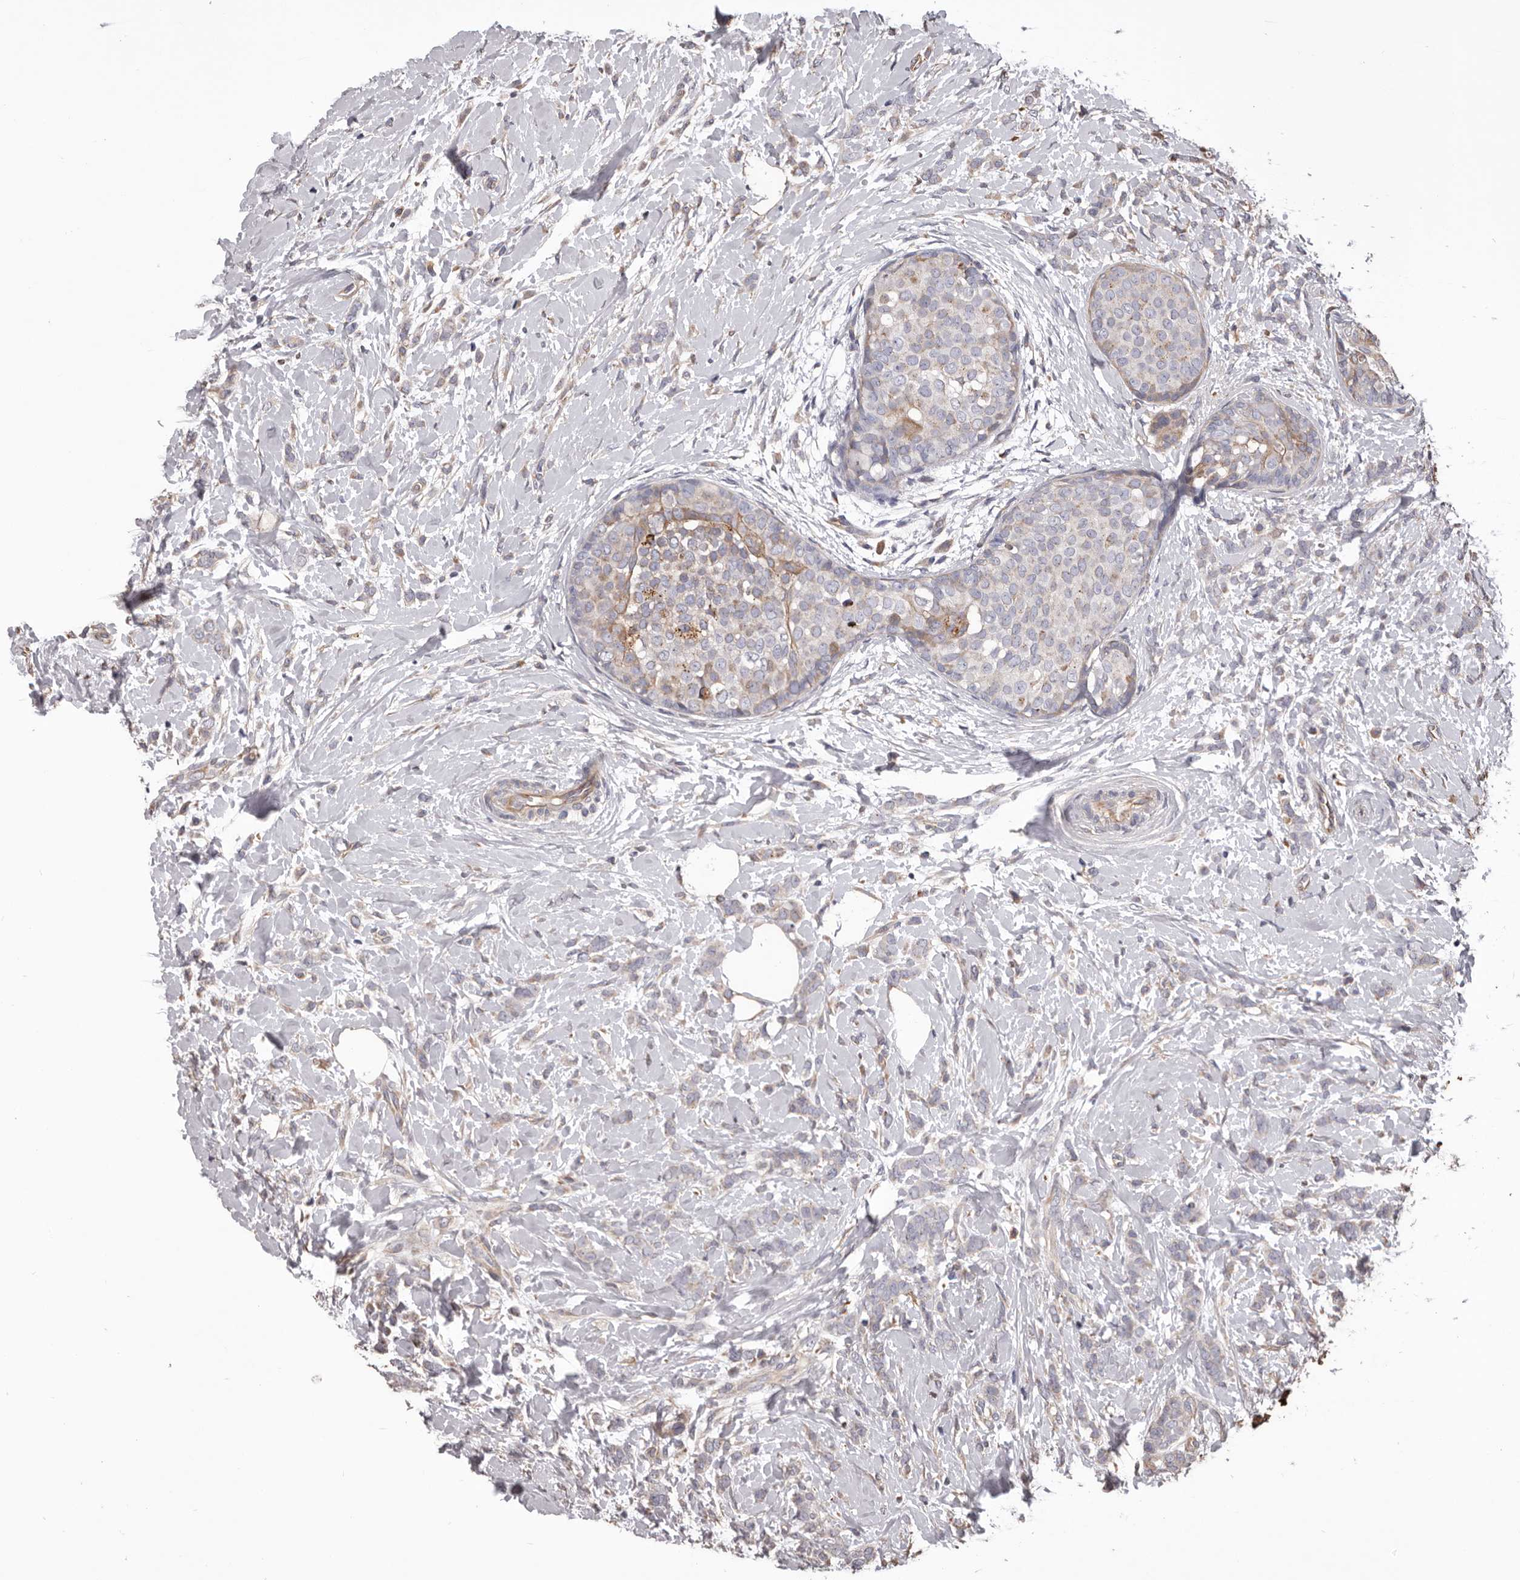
{"staining": {"intensity": "weak", "quantity": "<25%", "location": "cytoplasmic/membranous"}, "tissue": "breast cancer", "cell_type": "Tumor cells", "image_type": "cancer", "snomed": [{"axis": "morphology", "description": "Lobular carcinoma, in situ"}, {"axis": "morphology", "description": "Lobular carcinoma"}, {"axis": "topography", "description": "Breast"}], "caption": "DAB immunohistochemical staining of human breast cancer (lobular carcinoma in situ) exhibits no significant expression in tumor cells.", "gene": "CEP104", "patient": {"sex": "female", "age": 41}}